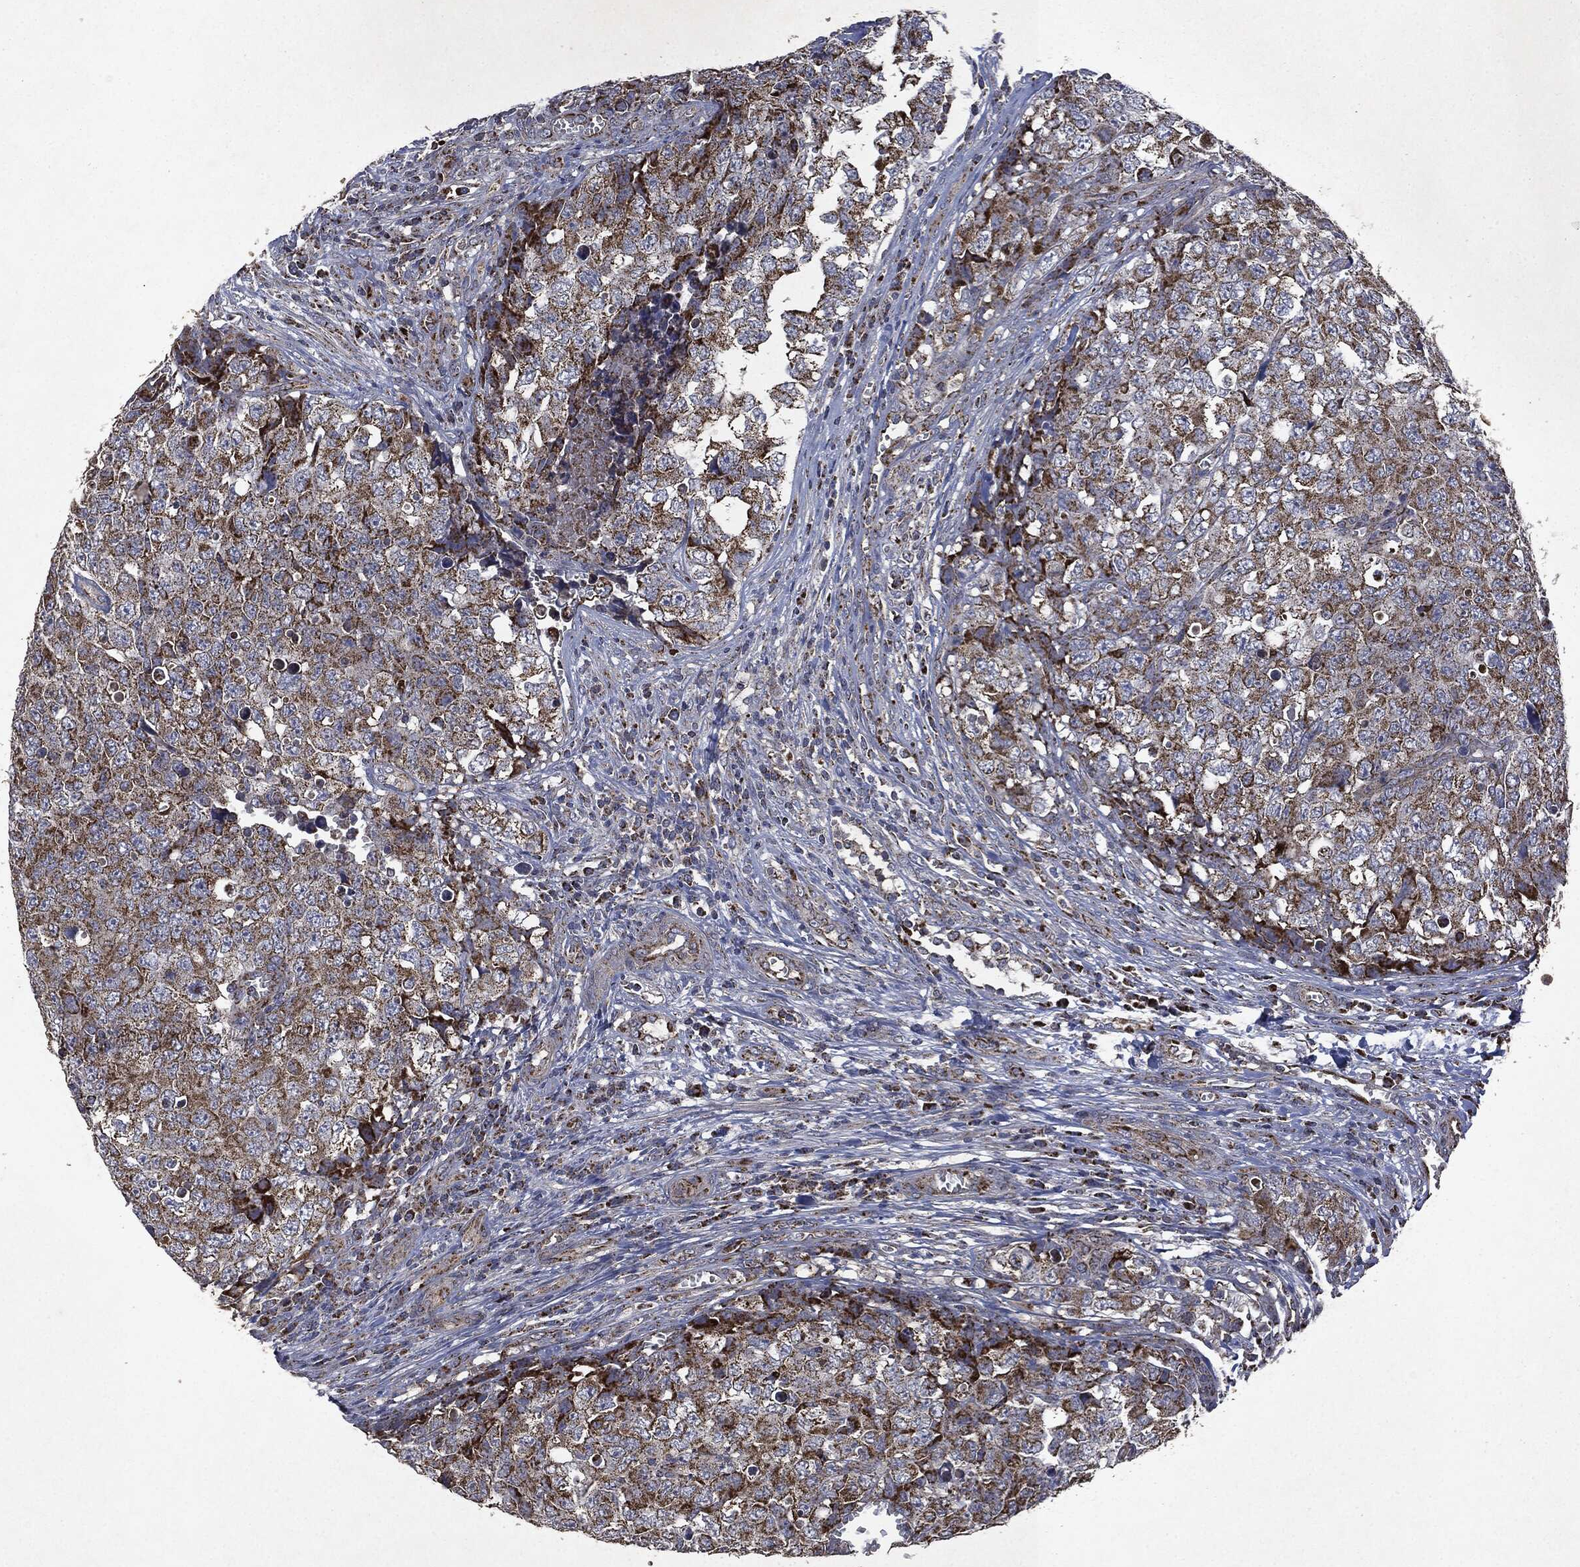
{"staining": {"intensity": "moderate", "quantity": ">75%", "location": "cytoplasmic/membranous"}, "tissue": "testis cancer", "cell_type": "Tumor cells", "image_type": "cancer", "snomed": [{"axis": "morphology", "description": "Carcinoma, Embryonal, NOS"}, {"axis": "topography", "description": "Testis"}], "caption": "Immunohistochemistry image of neoplastic tissue: human testis cancer (embryonal carcinoma) stained using IHC shows medium levels of moderate protein expression localized specifically in the cytoplasmic/membranous of tumor cells, appearing as a cytoplasmic/membranous brown color.", "gene": "RYK", "patient": {"sex": "male", "age": 23}}